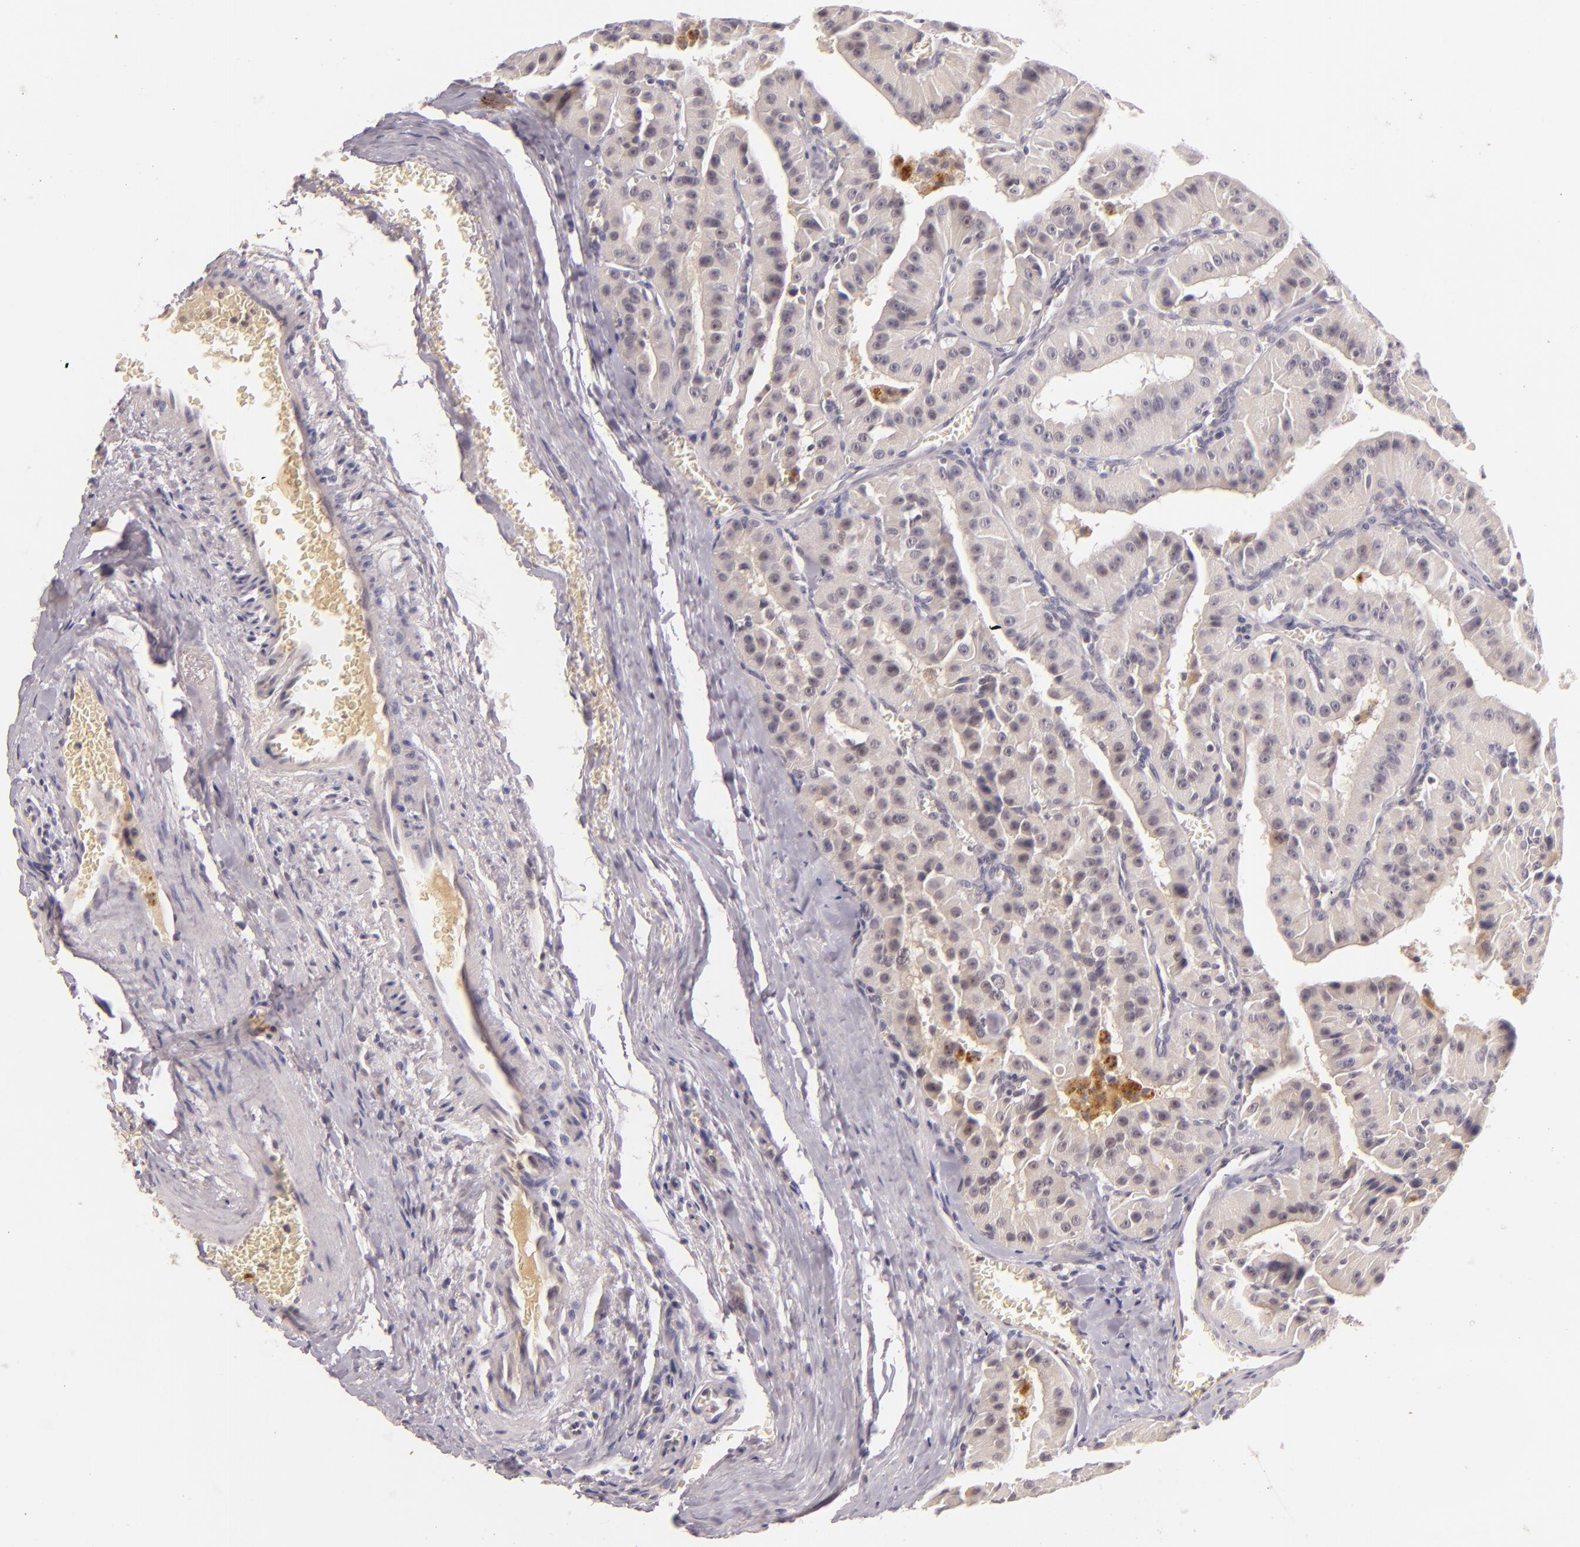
{"staining": {"intensity": "weak", "quantity": "25%-75%", "location": "cytoplasmic/membranous"}, "tissue": "thyroid cancer", "cell_type": "Tumor cells", "image_type": "cancer", "snomed": [{"axis": "morphology", "description": "Carcinoma, NOS"}, {"axis": "topography", "description": "Thyroid gland"}], "caption": "Tumor cells demonstrate weak cytoplasmic/membranous staining in approximately 25%-75% of cells in thyroid carcinoma.", "gene": "CASP8", "patient": {"sex": "male", "age": 76}}